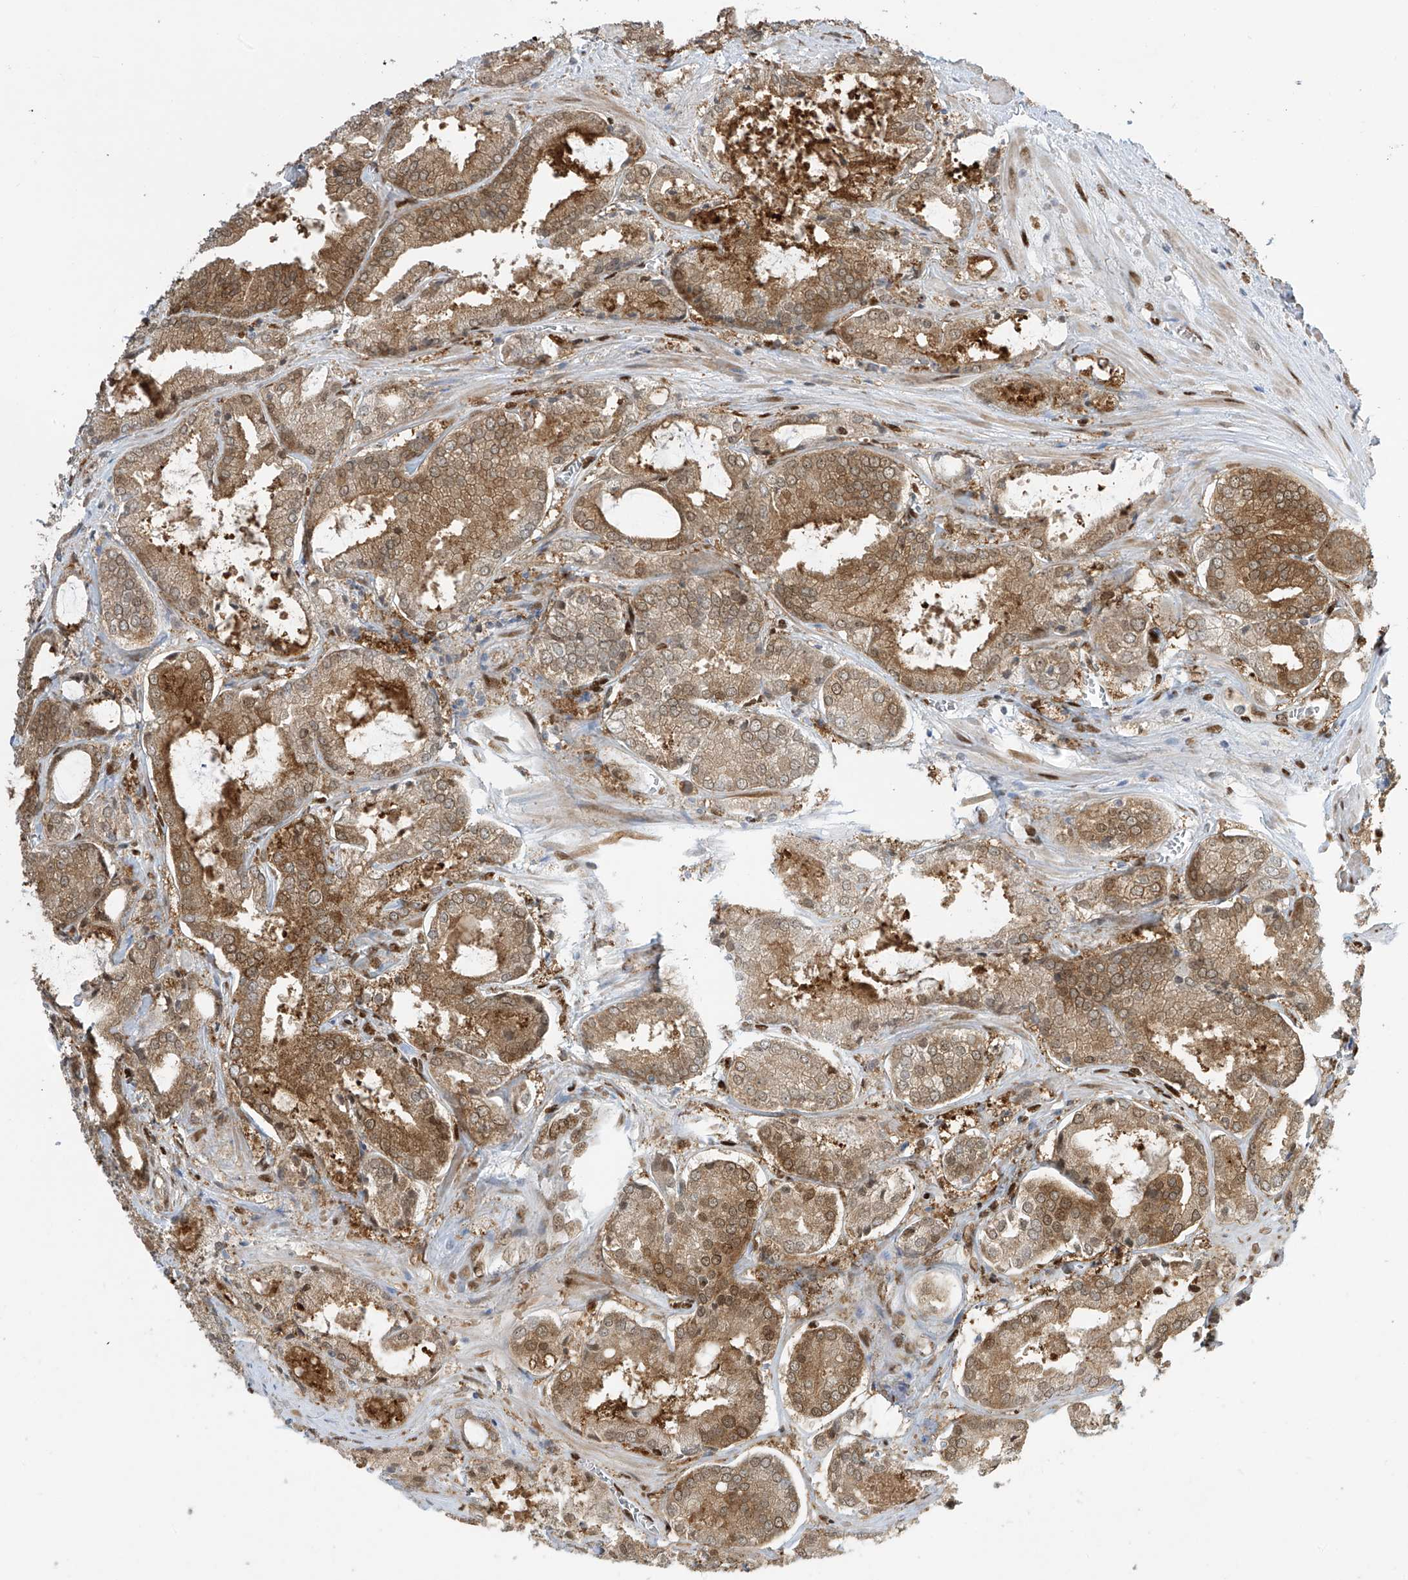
{"staining": {"intensity": "moderate", "quantity": ">75%", "location": "cytoplasmic/membranous"}, "tissue": "prostate cancer", "cell_type": "Tumor cells", "image_type": "cancer", "snomed": [{"axis": "morphology", "description": "Adenocarcinoma, Low grade"}, {"axis": "topography", "description": "Prostate"}], "caption": "Immunohistochemical staining of prostate low-grade adenocarcinoma reveals medium levels of moderate cytoplasmic/membranous positivity in approximately >75% of tumor cells.", "gene": "PM20D2", "patient": {"sex": "male", "age": 67}}